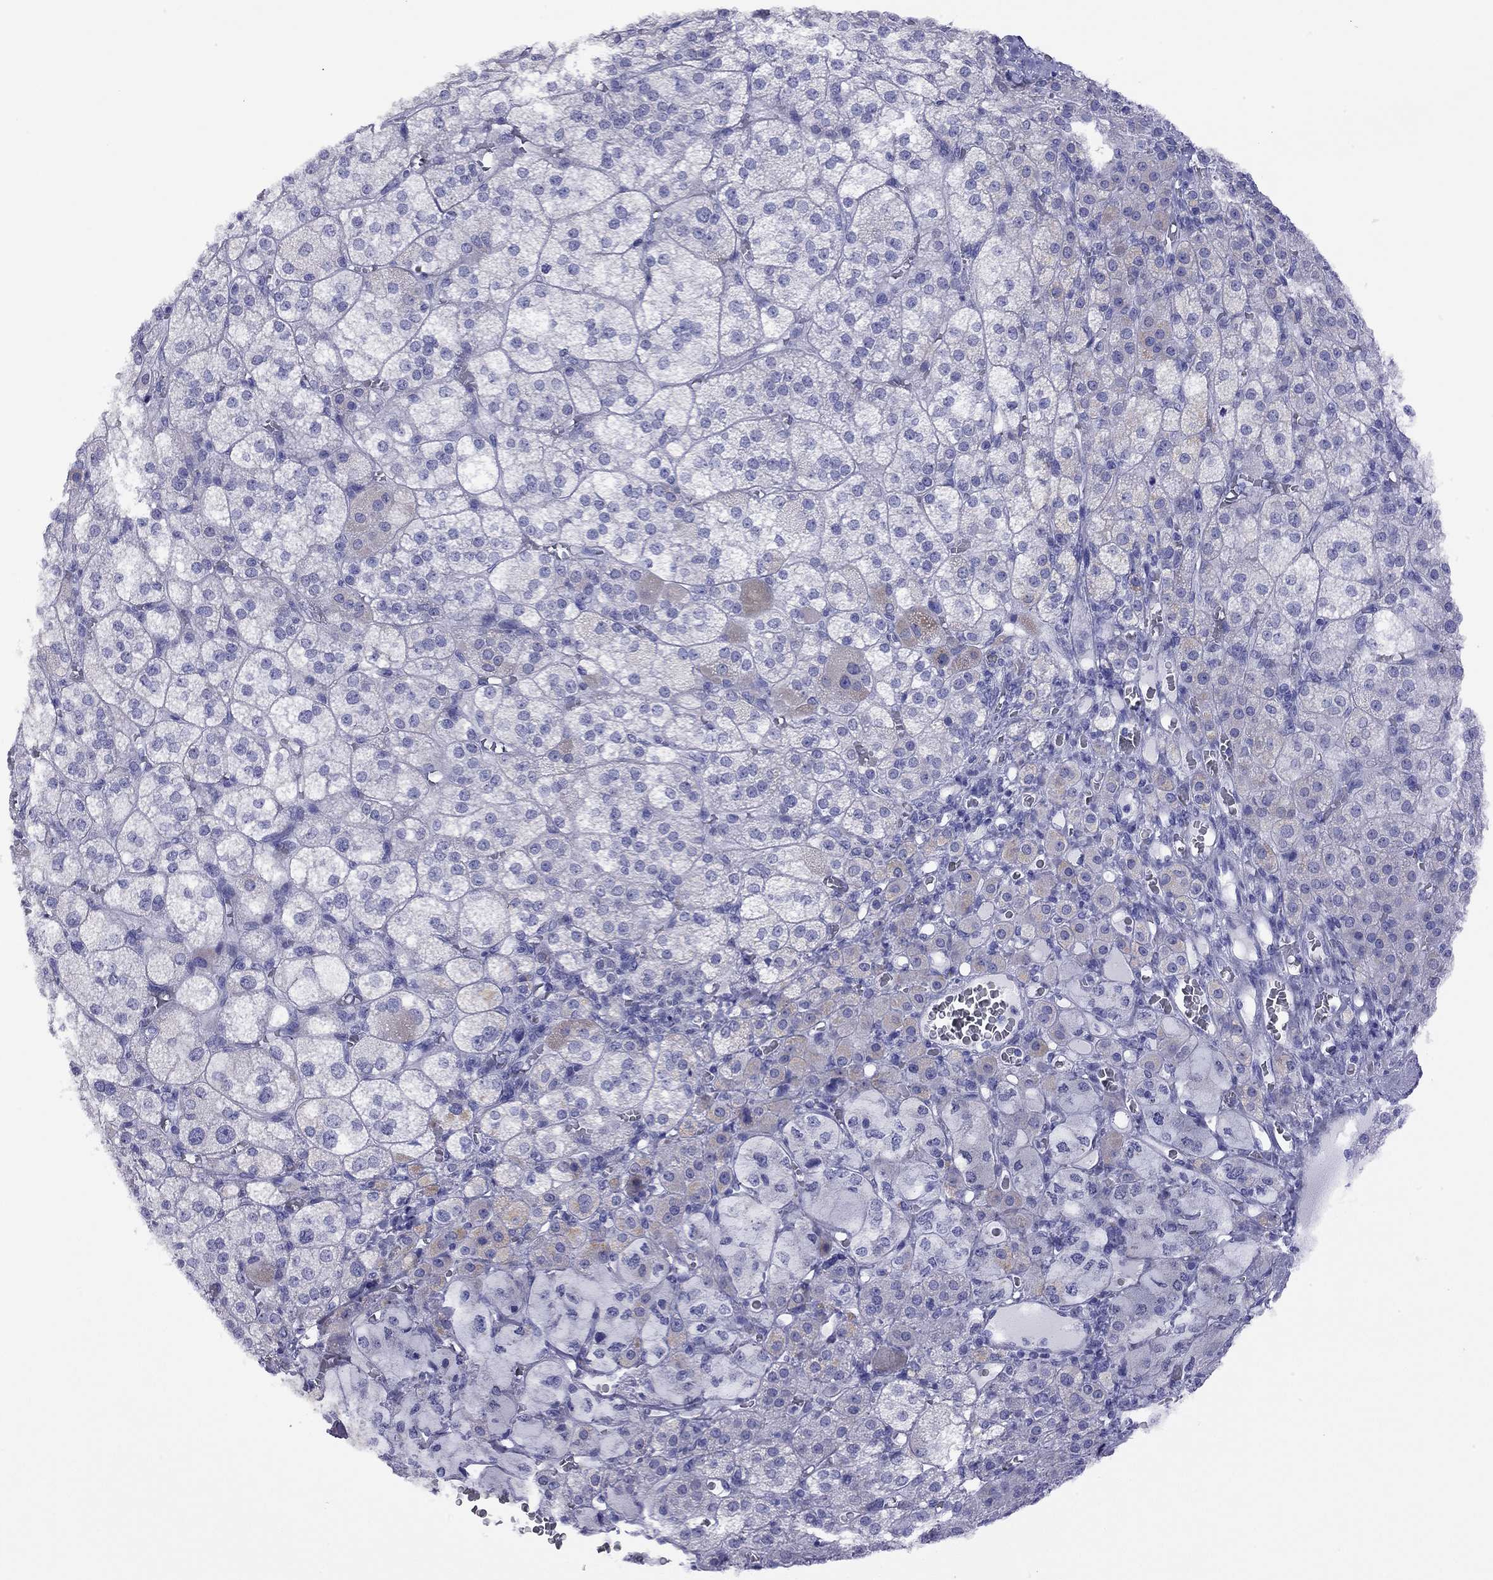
{"staining": {"intensity": "weak", "quantity": "<25%", "location": "cytoplasmic/membranous"}, "tissue": "adrenal gland", "cell_type": "Glandular cells", "image_type": "normal", "snomed": [{"axis": "morphology", "description": "Normal tissue, NOS"}, {"axis": "topography", "description": "Adrenal gland"}], "caption": "High magnification brightfield microscopy of unremarkable adrenal gland stained with DAB (brown) and counterstained with hematoxylin (blue): glandular cells show no significant expression.", "gene": "FIGLA", "patient": {"sex": "female", "age": 60}}